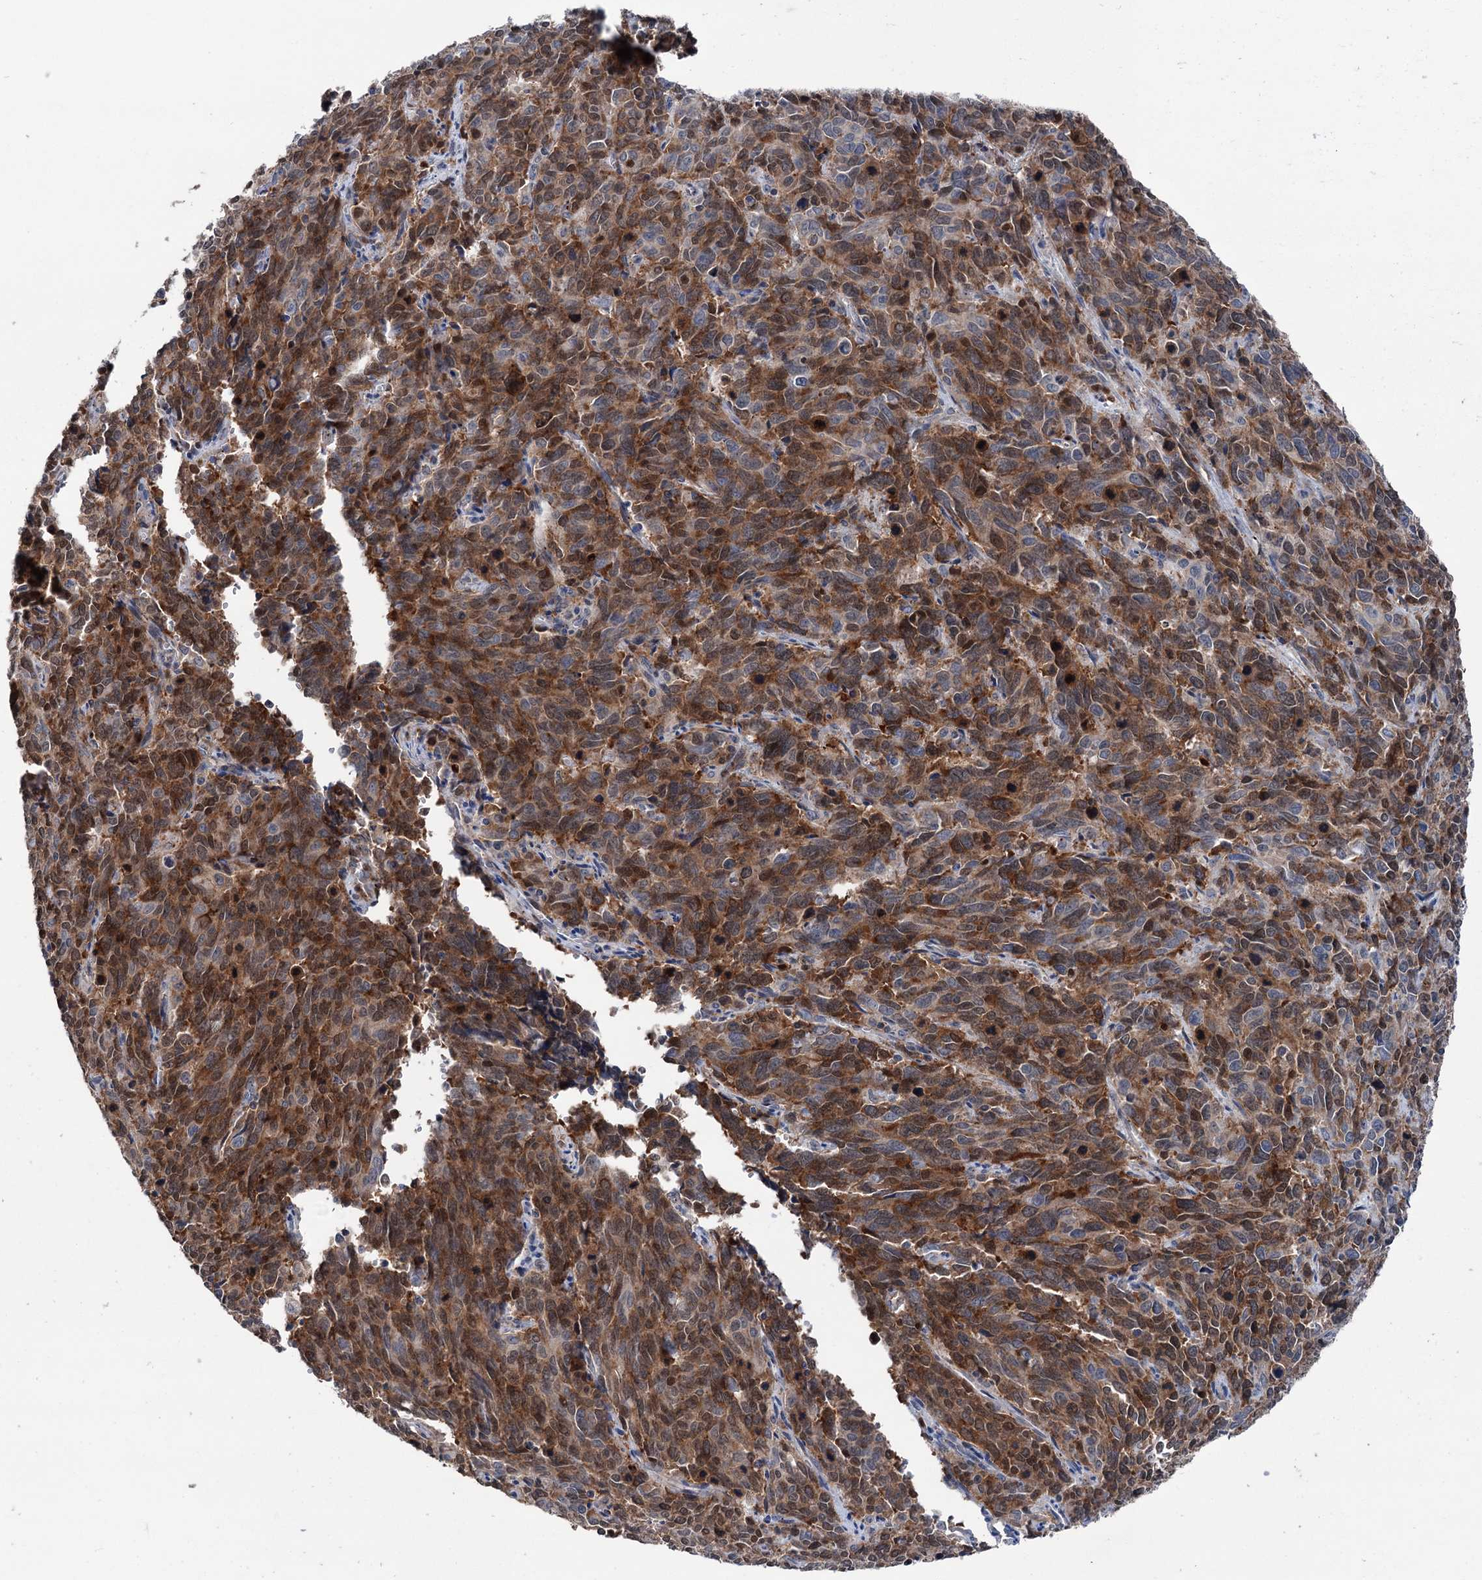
{"staining": {"intensity": "strong", "quantity": ">75%", "location": "cytoplasmic/membranous"}, "tissue": "cervical cancer", "cell_type": "Tumor cells", "image_type": "cancer", "snomed": [{"axis": "morphology", "description": "Squamous cell carcinoma, NOS"}, {"axis": "topography", "description": "Cervix"}], "caption": "Squamous cell carcinoma (cervical) tissue exhibits strong cytoplasmic/membranous staining in about >75% of tumor cells", "gene": "NCAPD2", "patient": {"sex": "female", "age": 60}}